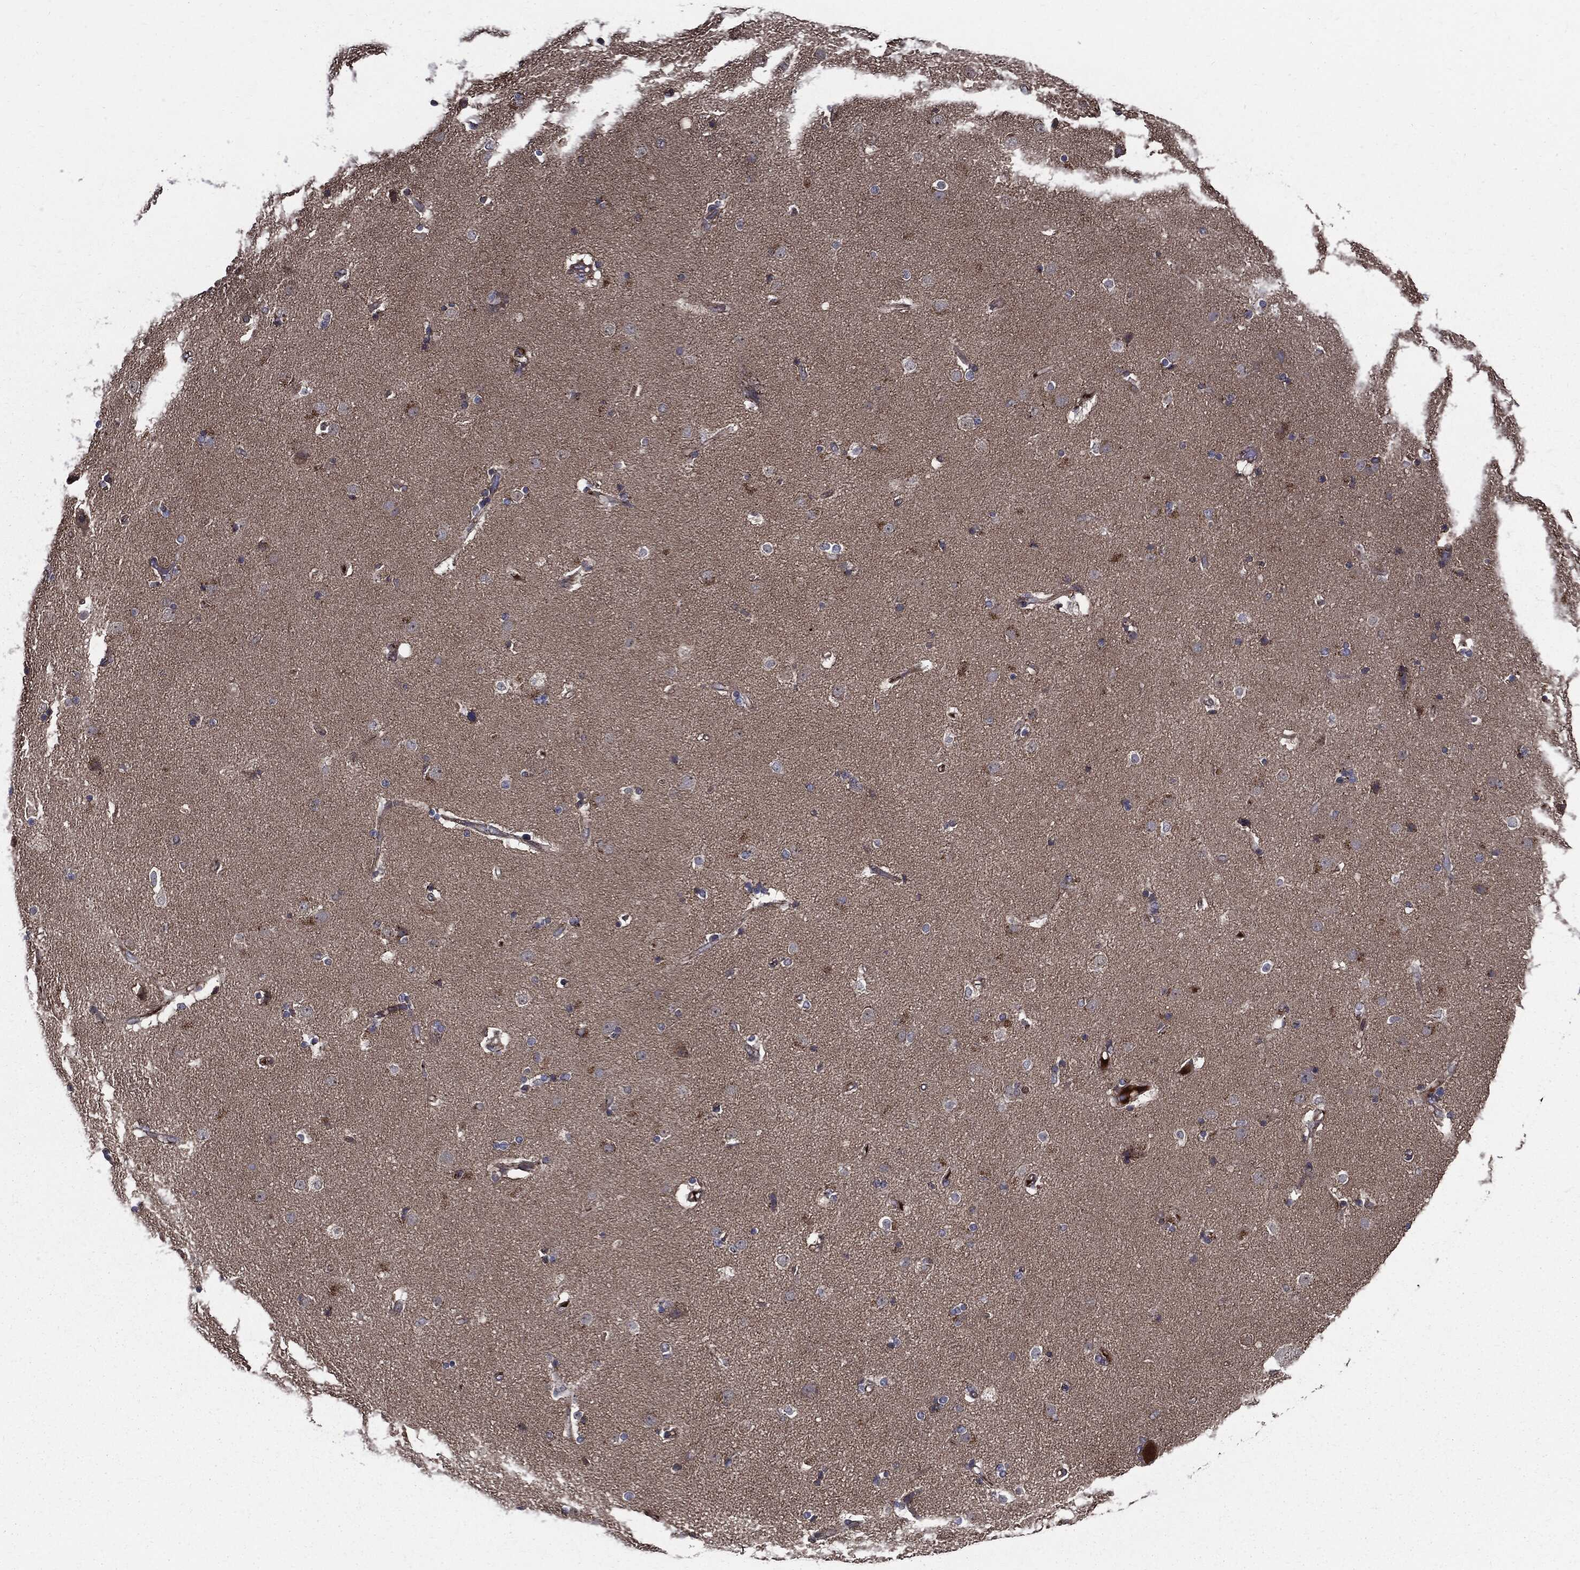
{"staining": {"intensity": "negative", "quantity": "none", "location": "none"}, "tissue": "caudate", "cell_type": "Glial cells", "image_type": "normal", "snomed": [{"axis": "morphology", "description": "Normal tissue, NOS"}, {"axis": "topography", "description": "Lateral ventricle wall"}], "caption": "Image shows no protein staining in glial cells of benign caudate. (Stains: DAB immunohistochemistry (IHC) with hematoxylin counter stain, Microscopy: brightfield microscopy at high magnification).", "gene": "PDCD6IP", "patient": {"sex": "female", "age": 71}}